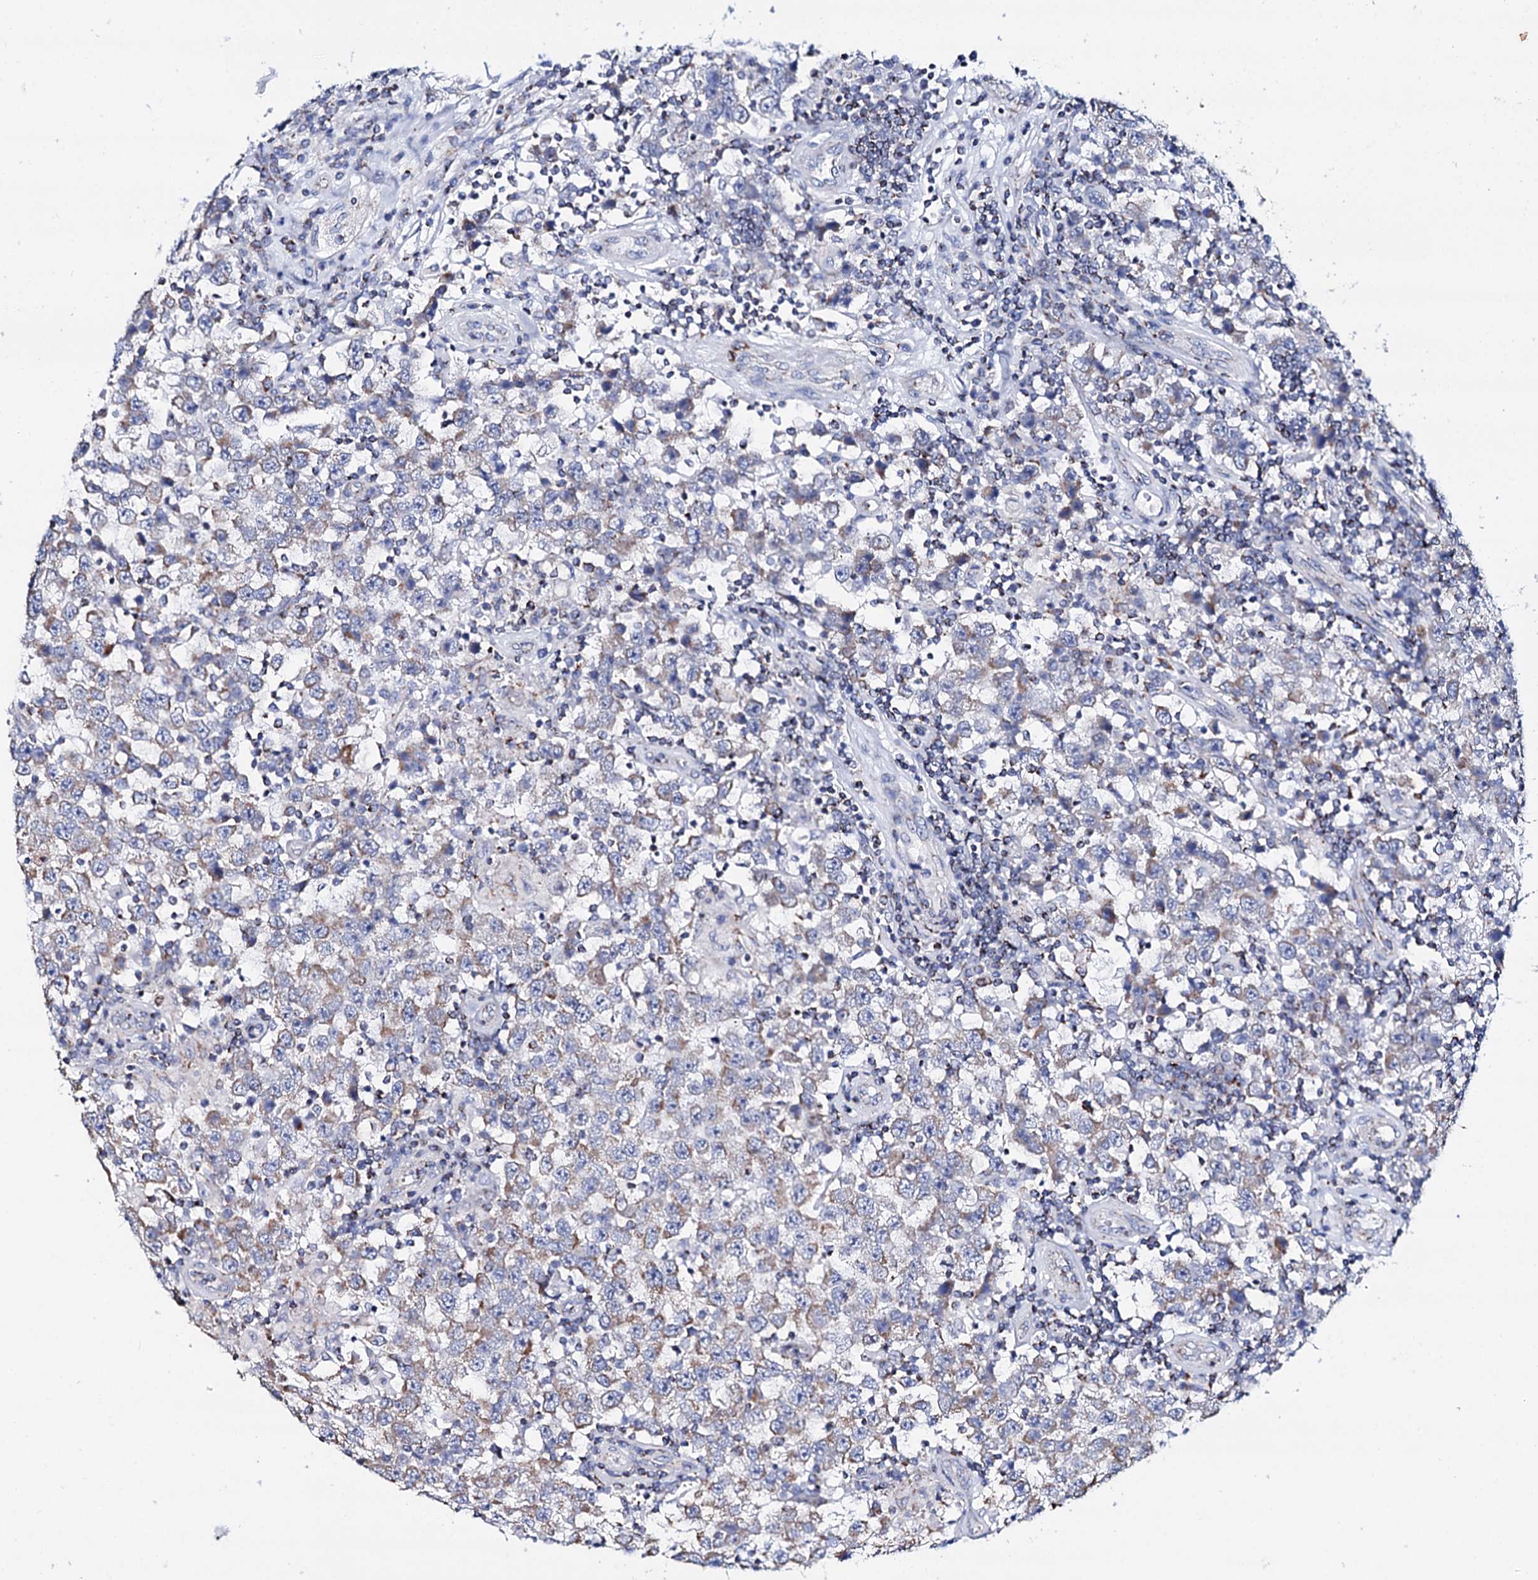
{"staining": {"intensity": "moderate", "quantity": "<25%", "location": "cytoplasmic/membranous"}, "tissue": "testis cancer", "cell_type": "Tumor cells", "image_type": "cancer", "snomed": [{"axis": "morphology", "description": "Normal tissue, NOS"}, {"axis": "morphology", "description": "Urothelial carcinoma, High grade"}, {"axis": "morphology", "description": "Seminoma, NOS"}, {"axis": "morphology", "description": "Carcinoma, Embryonal, NOS"}, {"axis": "topography", "description": "Urinary bladder"}, {"axis": "topography", "description": "Testis"}], "caption": "Tumor cells show moderate cytoplasmic/membranous expression in about <25% of cells in seminoma (testis). The protein is stained brown, and the nuclei are stained in blue (DAB IHC with brightfield microscopy, high magnification).", "gene": "UBASH3B", "patient": {"sex": "male", "age": 41}}